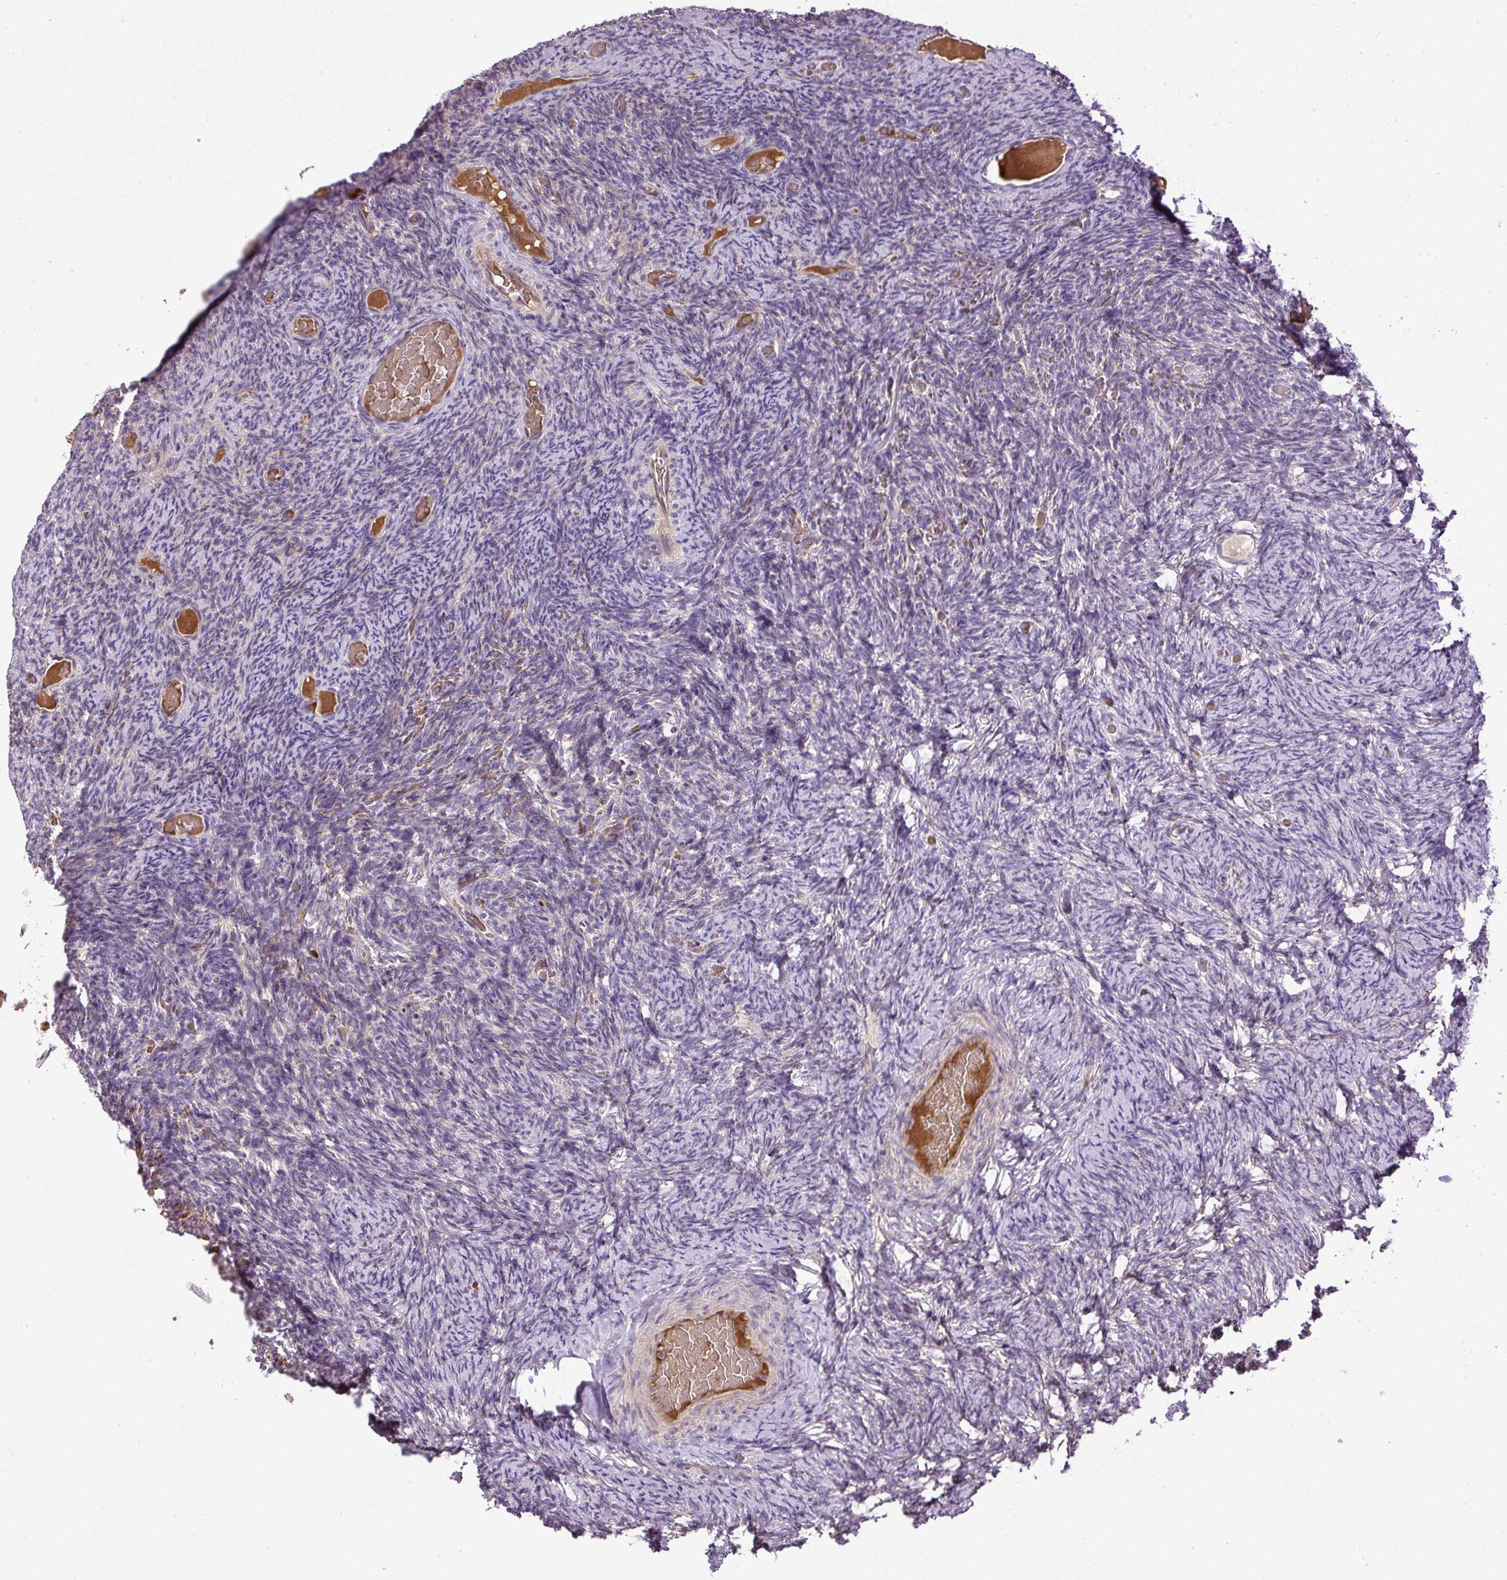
{"staining": {"intensity": "negative", "quantity": "none", "location": "none"}, "tissue": "ovary", "cell_type": "Follicle cells", "image_type": "normal", "snomed": [{"axis": "morphology", "description": "Normal tissue, NOS"}, {"axis": "topography", "description": "Ovary"}], "caption": "High magnification brightfield microscopy of unremarkable ovary stained with DAB (brown) and counterstained with hematoxylin (blue): follicle cells show no significant expression. Nuclei are stained in blue.", "gene": "CXCL13", "patient": {"sex": "female", "age": 34}}